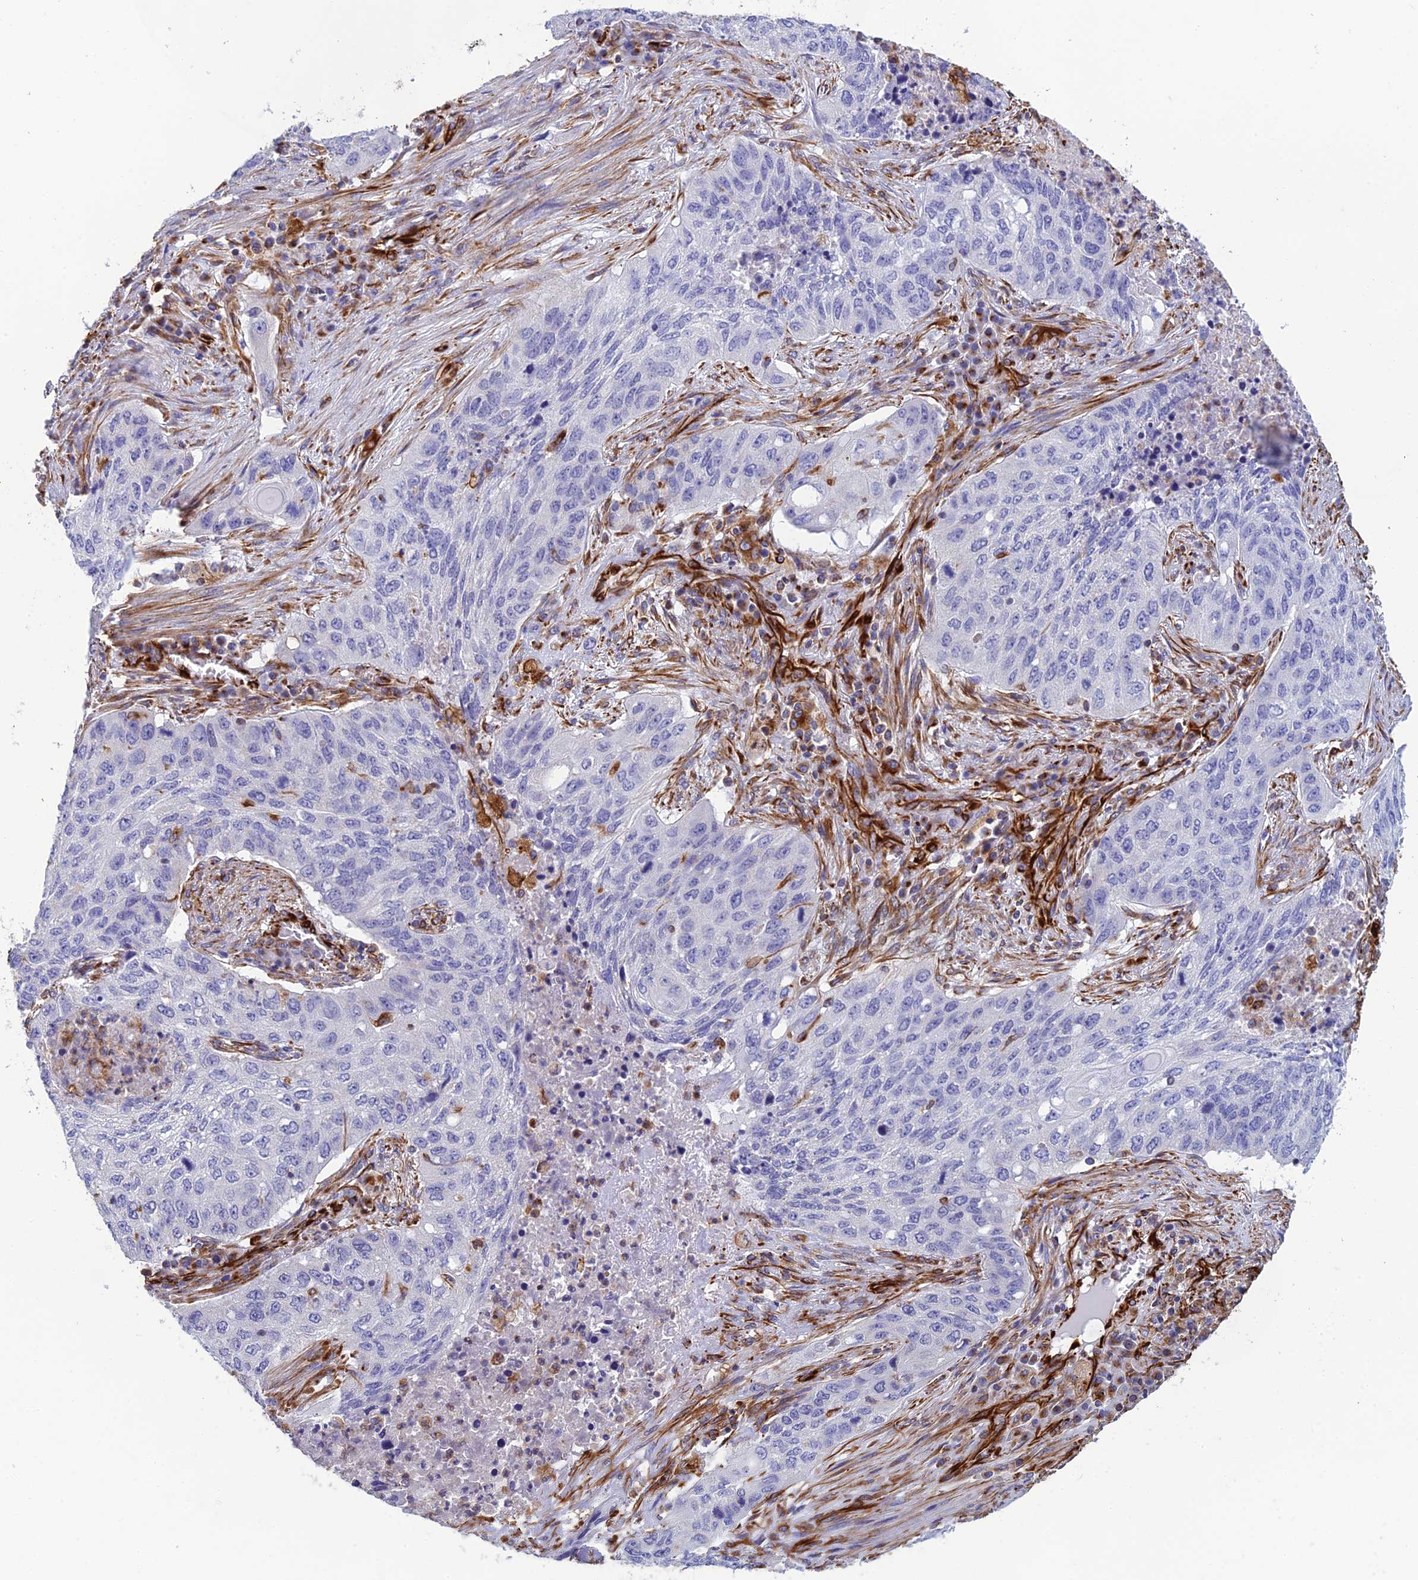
{"staining": {"intensity": "negative", "quantity": "none", "location": "none"}, "tissue": "lung cancer", "cell_type": "Tumor cells", "image_type": "cancer", "snomed": [{"axis": "morphology", "description": "Squamous cell carcinoma, NOS"}, {"axis": "topography", "description": "Lung"}], "caption": "An immunohistochemistry image of lung cancer (squamous cell carcinoma) is shown. There is no staining in tumor cells of lung cancer (squamous cell carcinoma).", "gene": "FBXL20", "patient": {"sex": "female", "age": 63}}